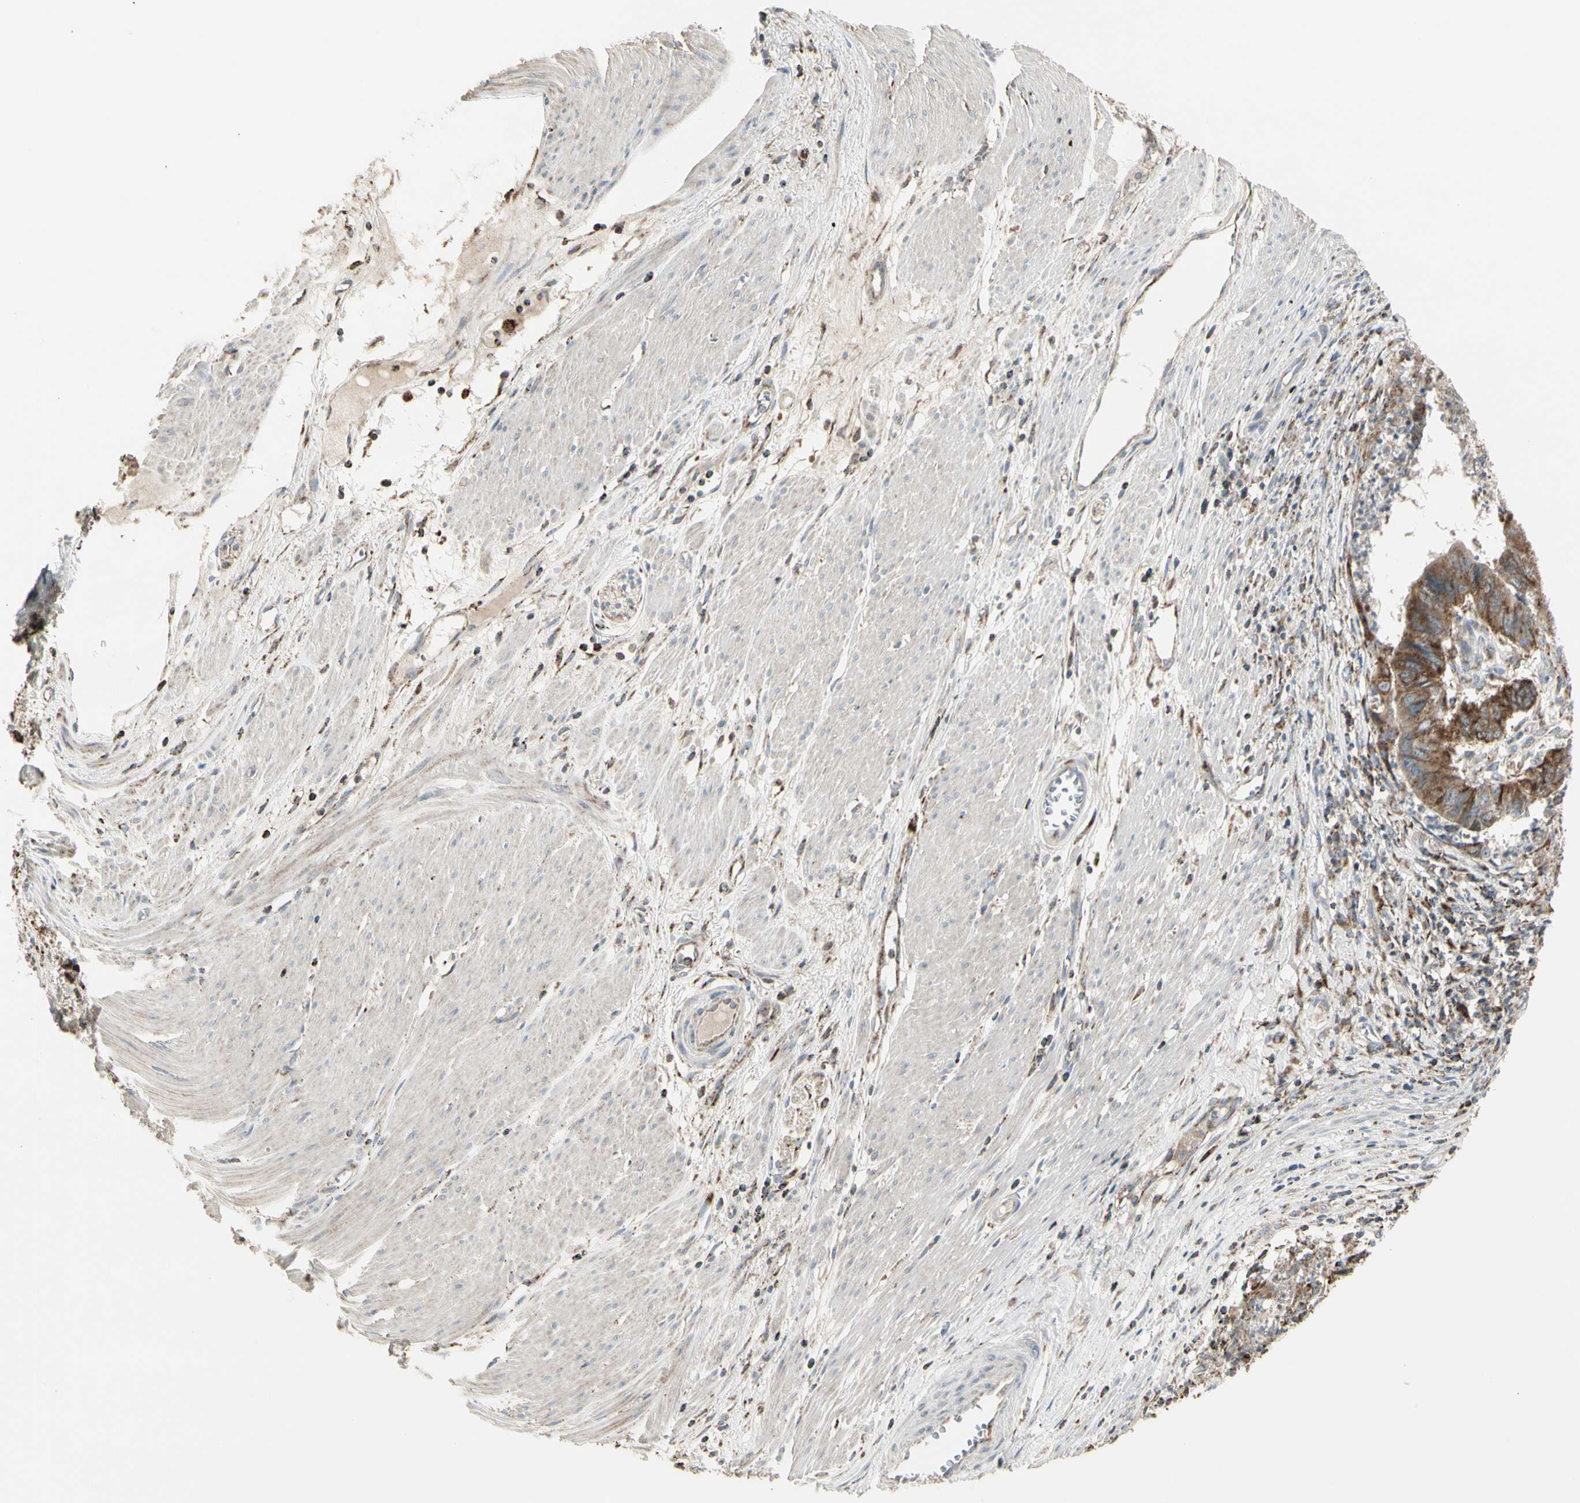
{"staining": {"intensity": "moderate", "quantity": ">75%", "location": "cytoplasmic/membranous"}, "tissue": "stomach cancer", "cell_type": "Tumor cells", "image_type": "cancer", "snomed": [{"axis": "morphology", "description": "Adenocarcinoma, NOS"}, {"axis": "topography", "description": "Stomach, lower"}], "caption": "Stomach adenocarcinoma stained for a protein (brown) shows moderate cytoplasmic/membranous positive positivity in about >75% of tumor cells.", "gene": "TMEM176A", "patient": {"sex": "male", "age": 77}}